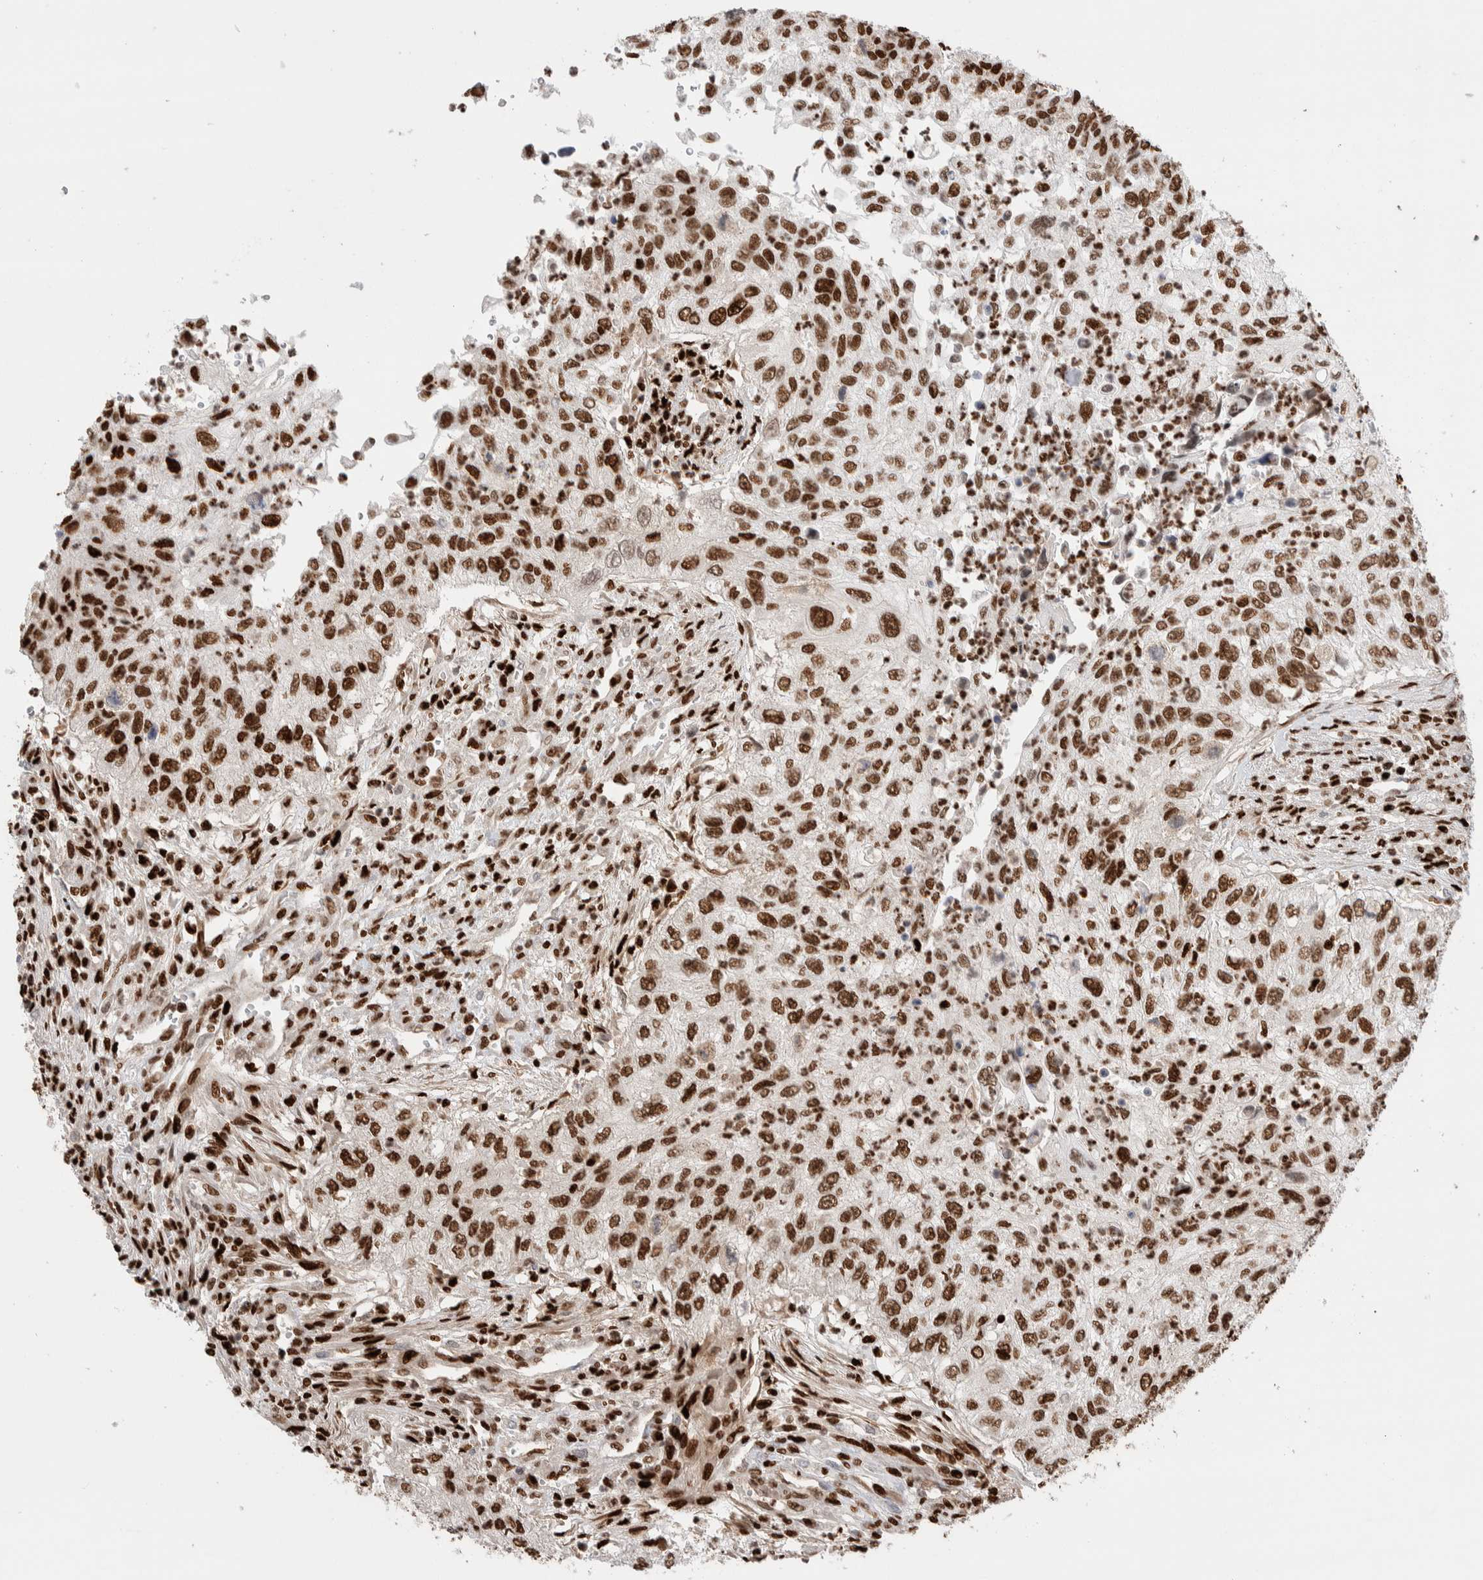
{"staining": {"intensity": "strong", "quantity": ">75%", "location": "nuclear"}, "tissue": "urothelial cancer", "cell_type": "Tumor cells", "image_type": "cancer", "snomed": [{"axis": "morphology", "description": "Urothelial carcinoma, High grade"}, {"axis": "topography", "description": "Urinary bladder"}], "caption": "Immunohistochemical staining of human urothelial carcinoma (high-grade) displays strong nuclear protein expression in approximately >75% of tumor cells.", "gene": "RNASEK-C17orf49", "patient": {"sex": "female", "age": 60}}